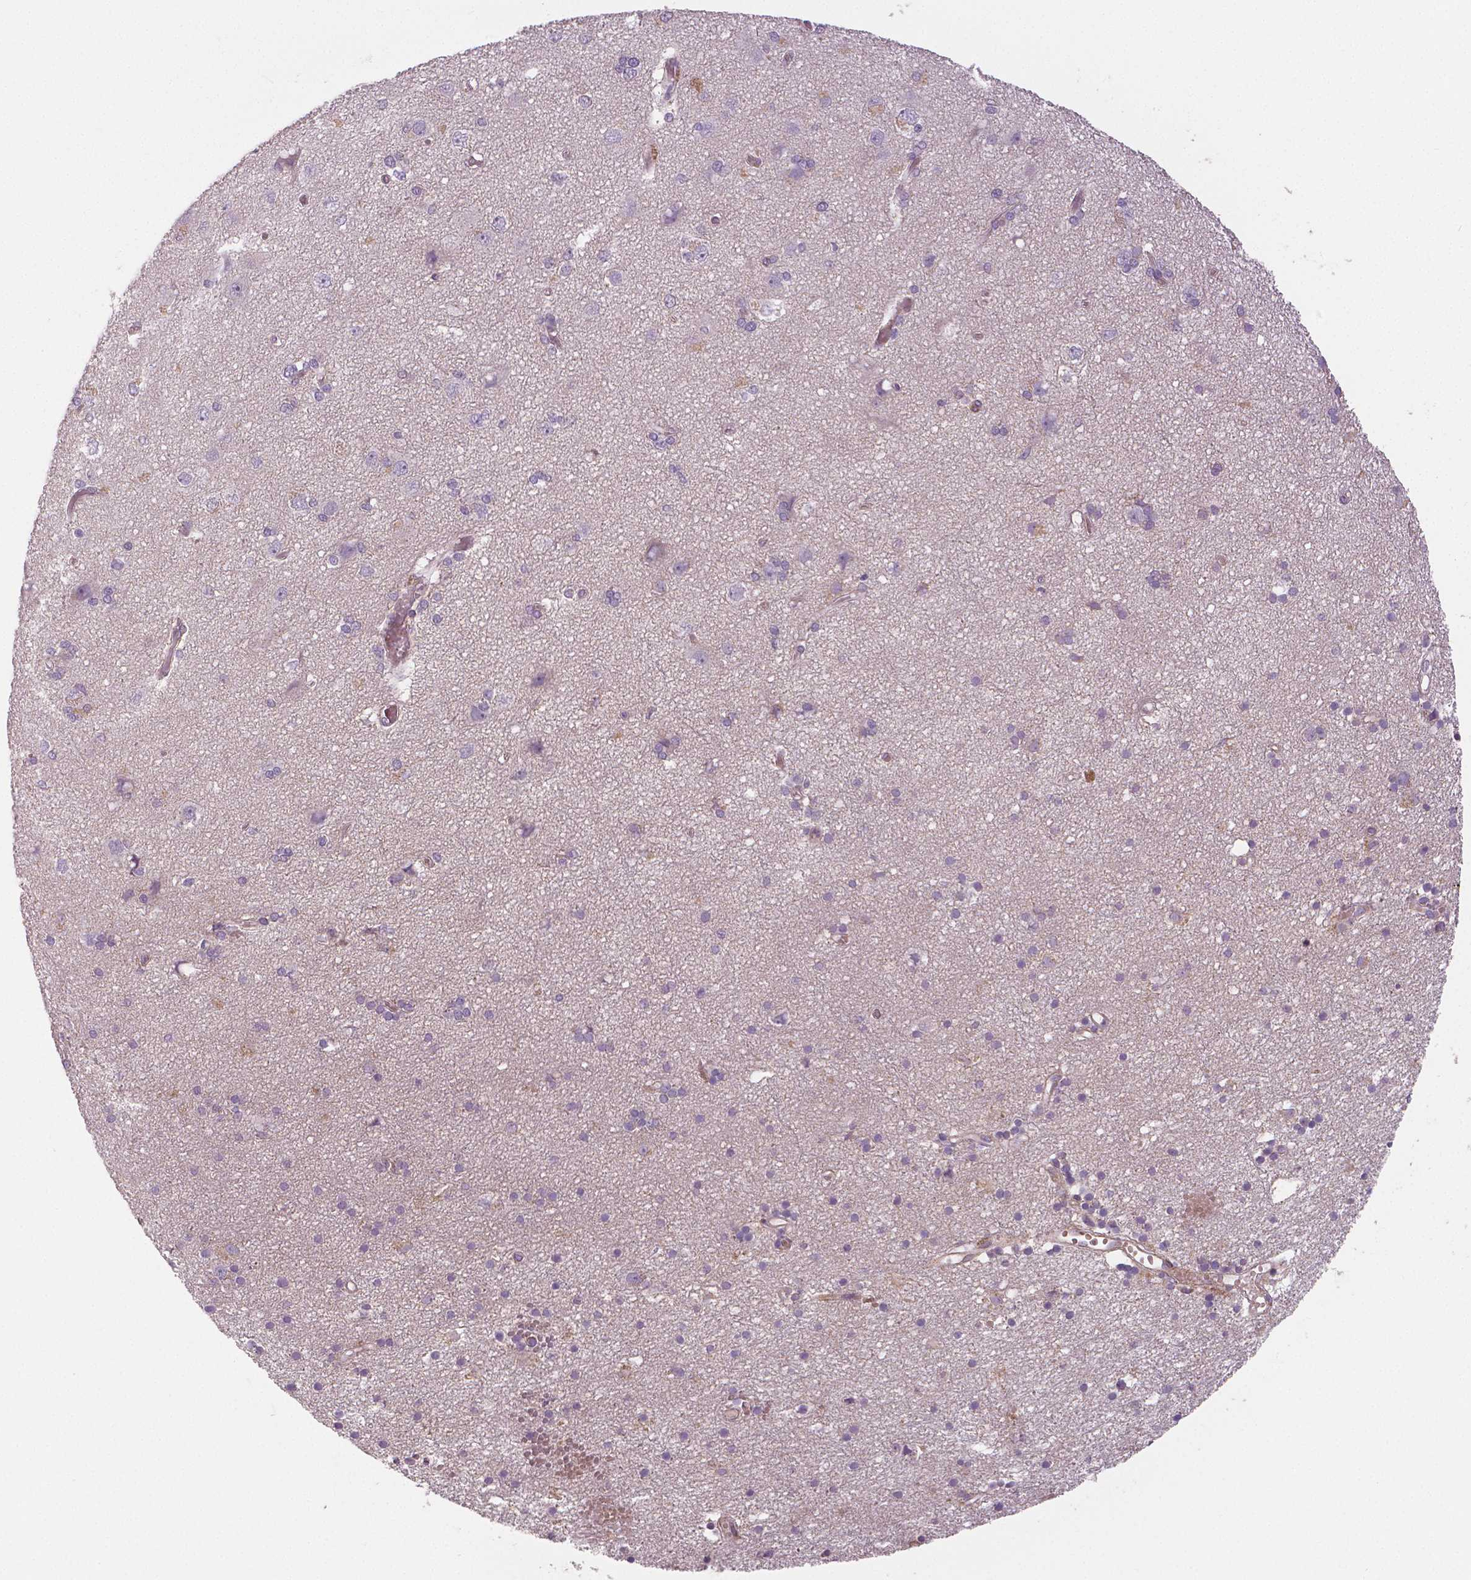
{"staining": {"intensity": "moderate", "quantity": "25%-75%", "location": "cytoplasmic/membranous"}, "tissue": "cerebral cortex", "cell_type": "Endothelial cells", "image_type": "normal", "snomed": [{"axis": "morphology", "description": "Normal tissue, NOS"}, {"axis": "morphology", "description": "Glioma, malignant, High grade"}, {"axis": "topography", "description": "Cerebral cortex"}], "caption": "DAB immunohistochemical staining of benign human cerebral cortex demonstrates moderate cytoplasmic/membranous protein expression in about 25%-75% of endothelial cells. The staining is performed using DAB (3,3'-diaminobenzidine) brown chromogen to label protein expression. The nuclei are counter-stained blue using hematoxylin.", "gene": "FLT1", "patient": {"sex": "male", "age": 71}}